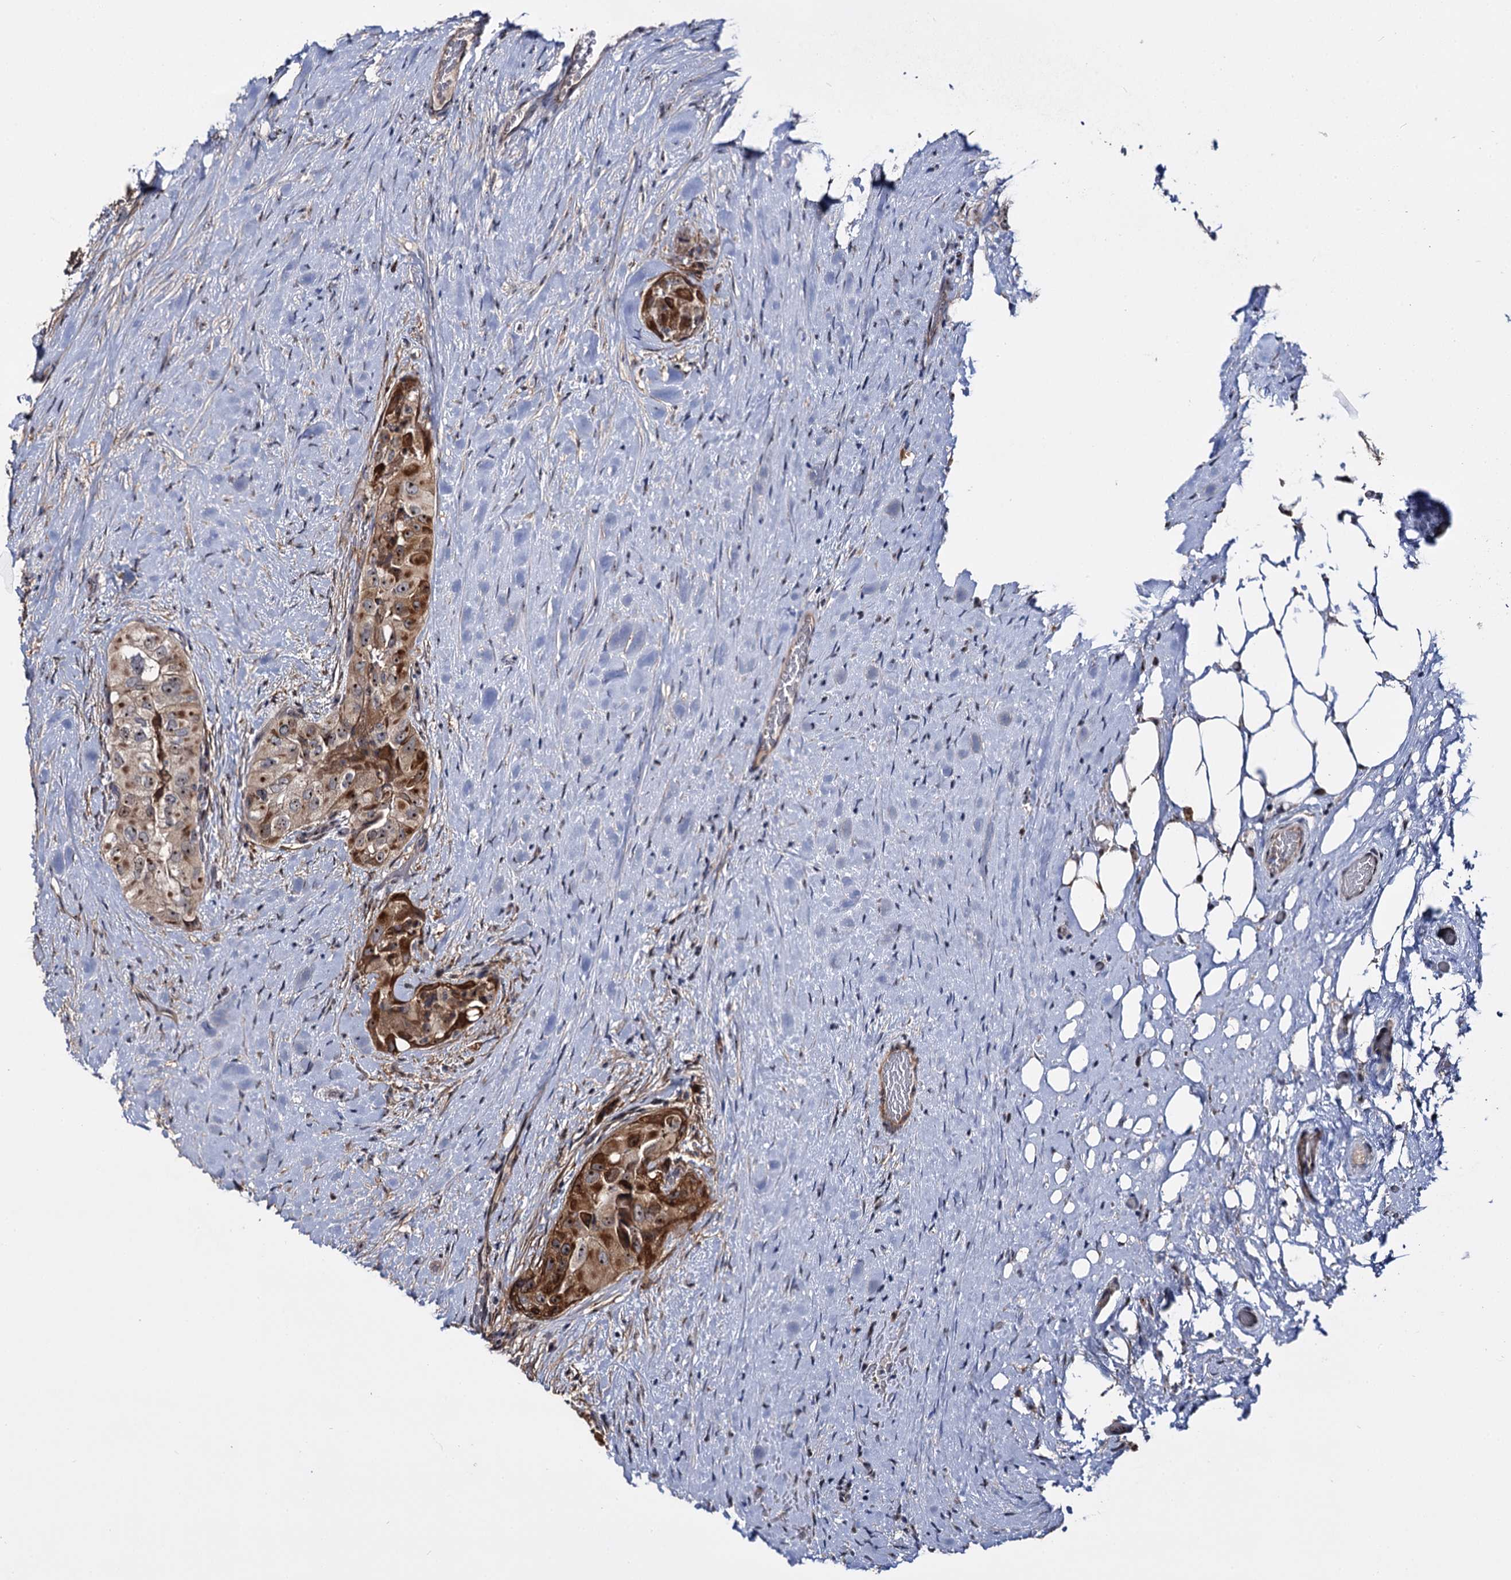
{"staining": {"intensity": "moderate", "quantity": ">75%", "location": "cytoplasmic/membranous,nuclear"}, "tissue": "thyroid cancer", "cell_type": "Tumor cells", "image_type": "cancer", "snomed": [{"axis": "morphology", "description": "Papillary adenocarcinoma, NOS"}, {"axis": "topography", "description": "Thyroid gland"}], "caption": "IHC staining of papillary adenocarcinoma (thyroid), which displays medium levels of moderate cytoplasmic/membranous and nuclear positivity in about >75% of tumor cells indicating moderate cytoplasmic/membranous and nuclear protein expression. The staining was performed using DAB (brown) for protein detection and nuclei were counterstained in hematoxylin (blue).", "gene": "SUPT20H", "patient": {"sex": "female", "age": 59}}